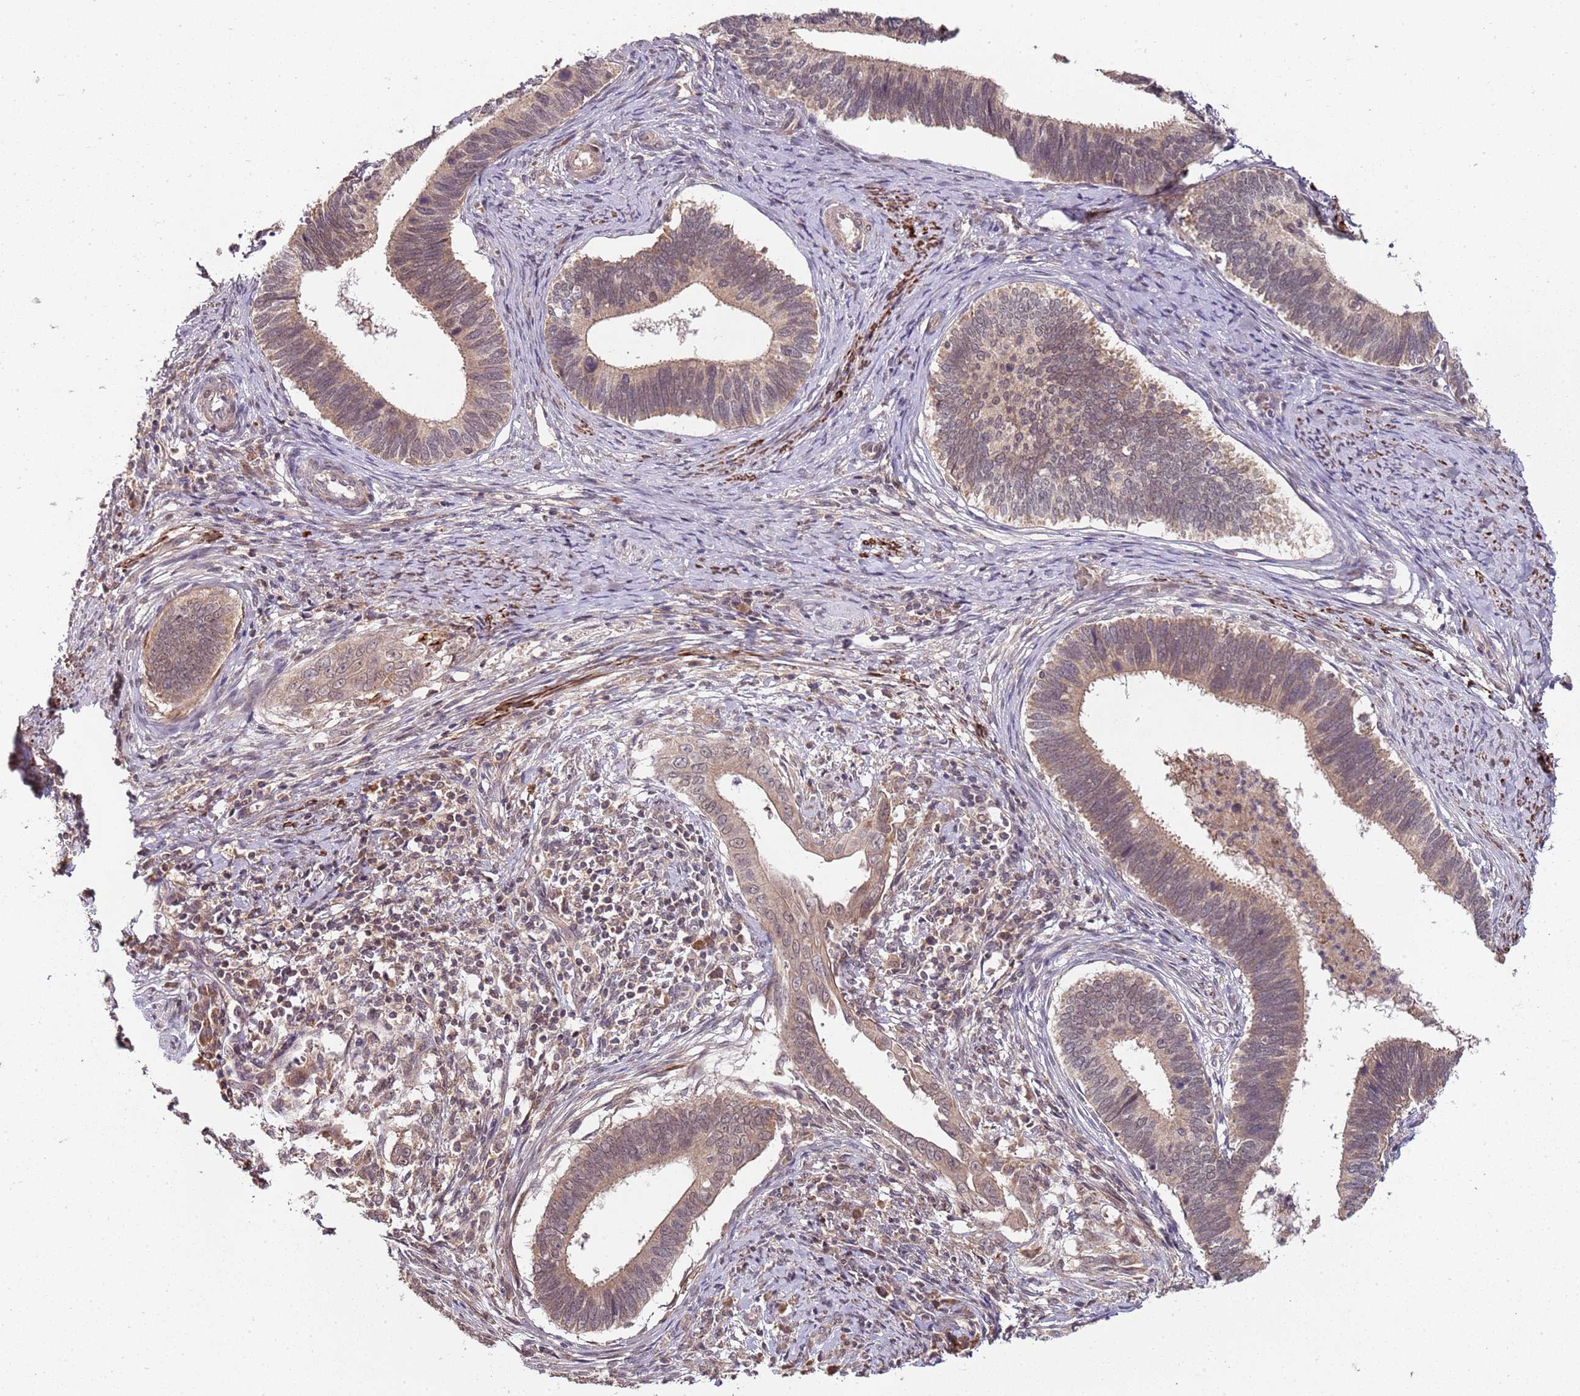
{"staining": {"intensity": "weak", "quantity": ">75%", "location": "cytoplasmic/membranous,nuclear"}, "tissue": "cervical cancer", "cell_type": "Tumor cells", "image_type": "cancer", "snomed": [{"axis": "morphology", "description": "Adenocarcinoma, NOS"}, {"axis": "topography", "description": "Cervix"}], "caption": "Immunohistochemistry histopathology image of cervical adenocarcinoma stained for a protein (brown), which shows low levels of weak cytoplasmic/membranous and nuclear expression in about >75% of tumor cells.", "gene": "LIN37", "patient": {"sex": "female", "age": 42}}